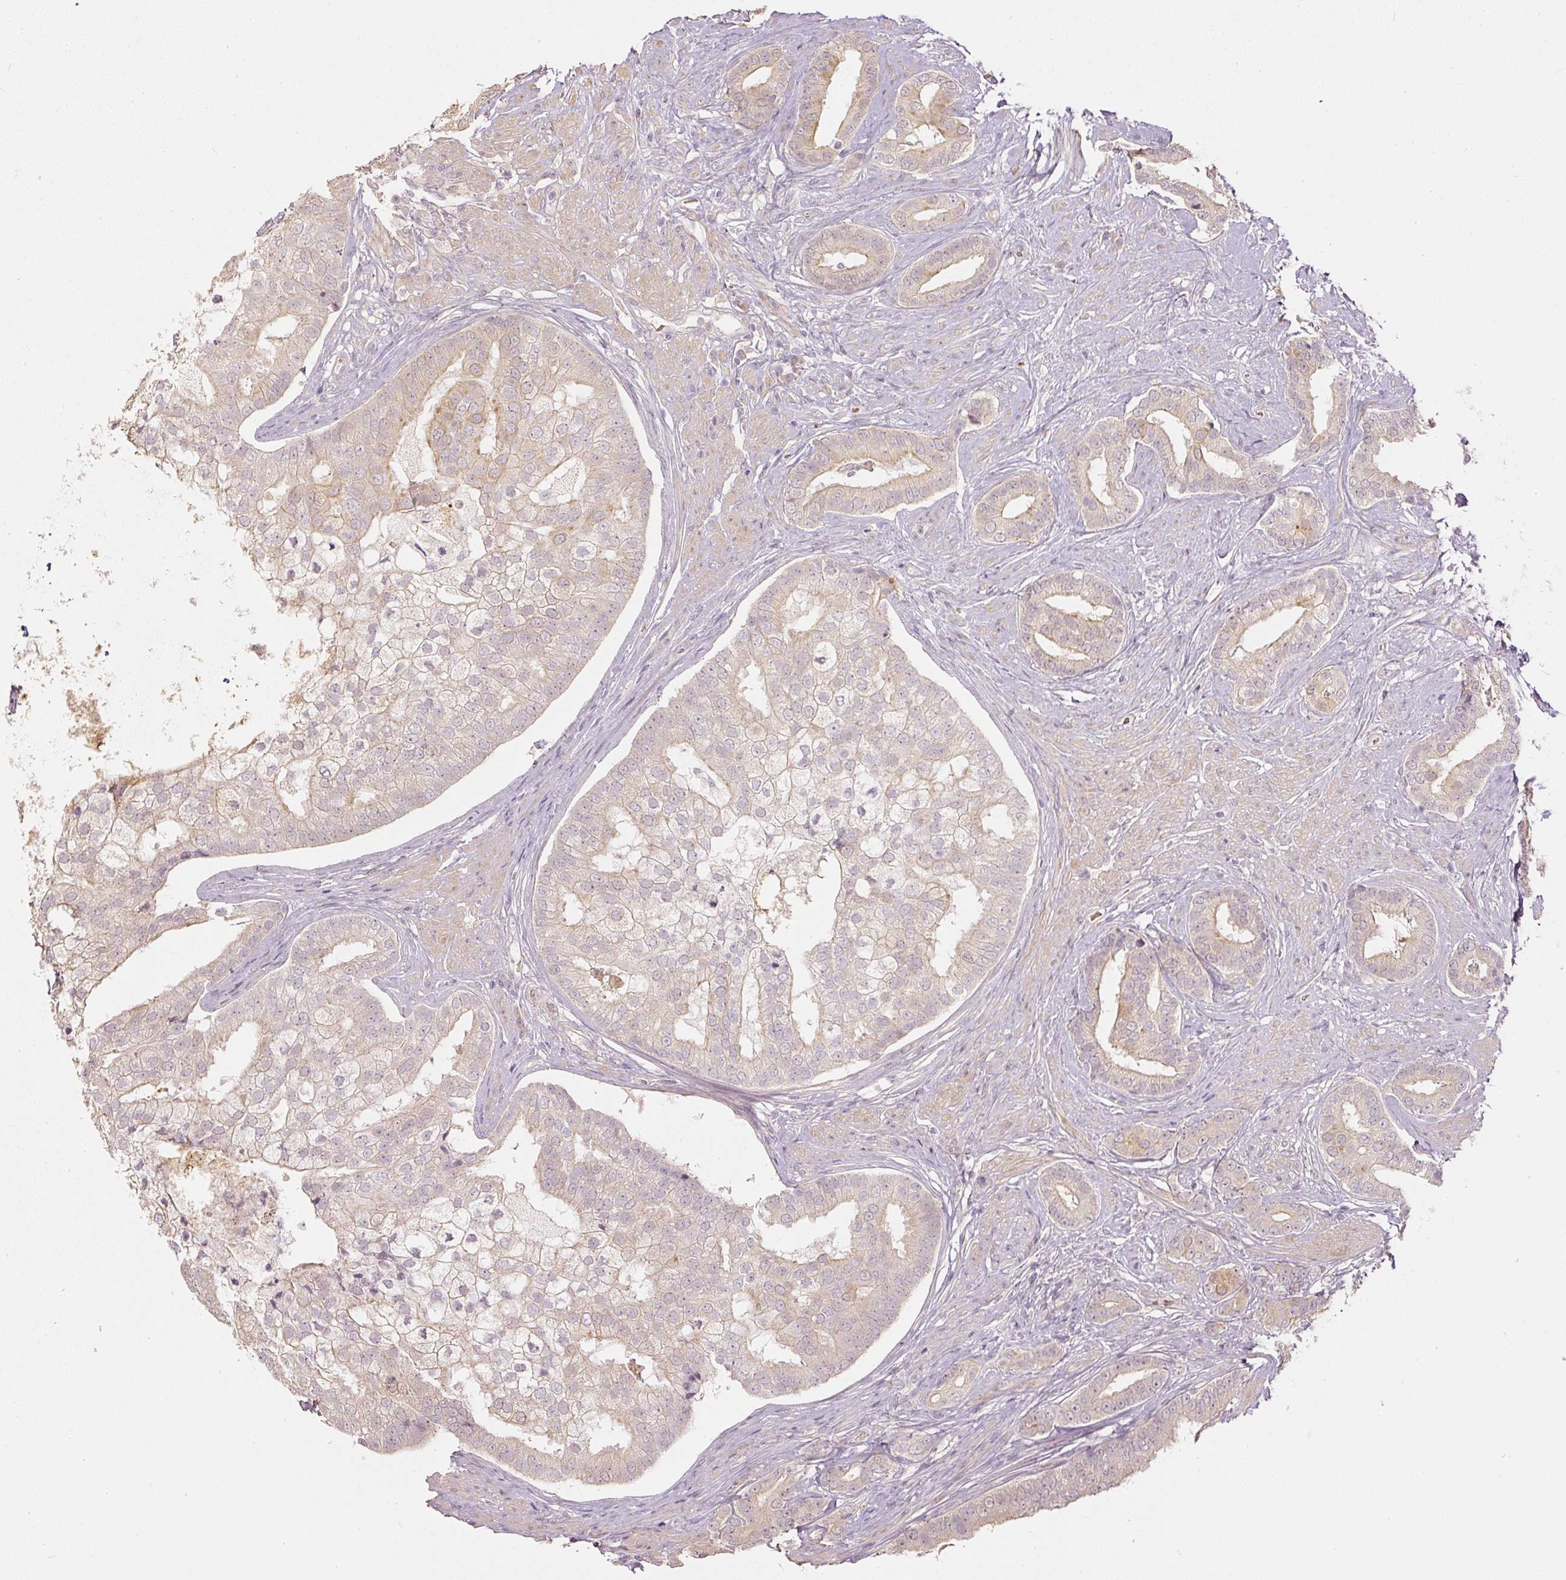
{"staining": {"intensity": "weak", "quantity": "<25%", "location": "cytoplasmic/membranous"}, "tissue": "prostate cancer", "cell_type": "Tumor cells", "image_type": "cancer", "snomed": [{"axis": "morphology", "description": "Adenocarcinoma, High grade"}, {"axis": "topography", "description": "Prostate"}], "caption": "Immunohistochemistry (IHC) image of human prostate cancer stained for a protein (brown), which demonstrates no expression in tumor cells.", "gene": "GZMA", "patient": {"sex": "male", "age": 55}}